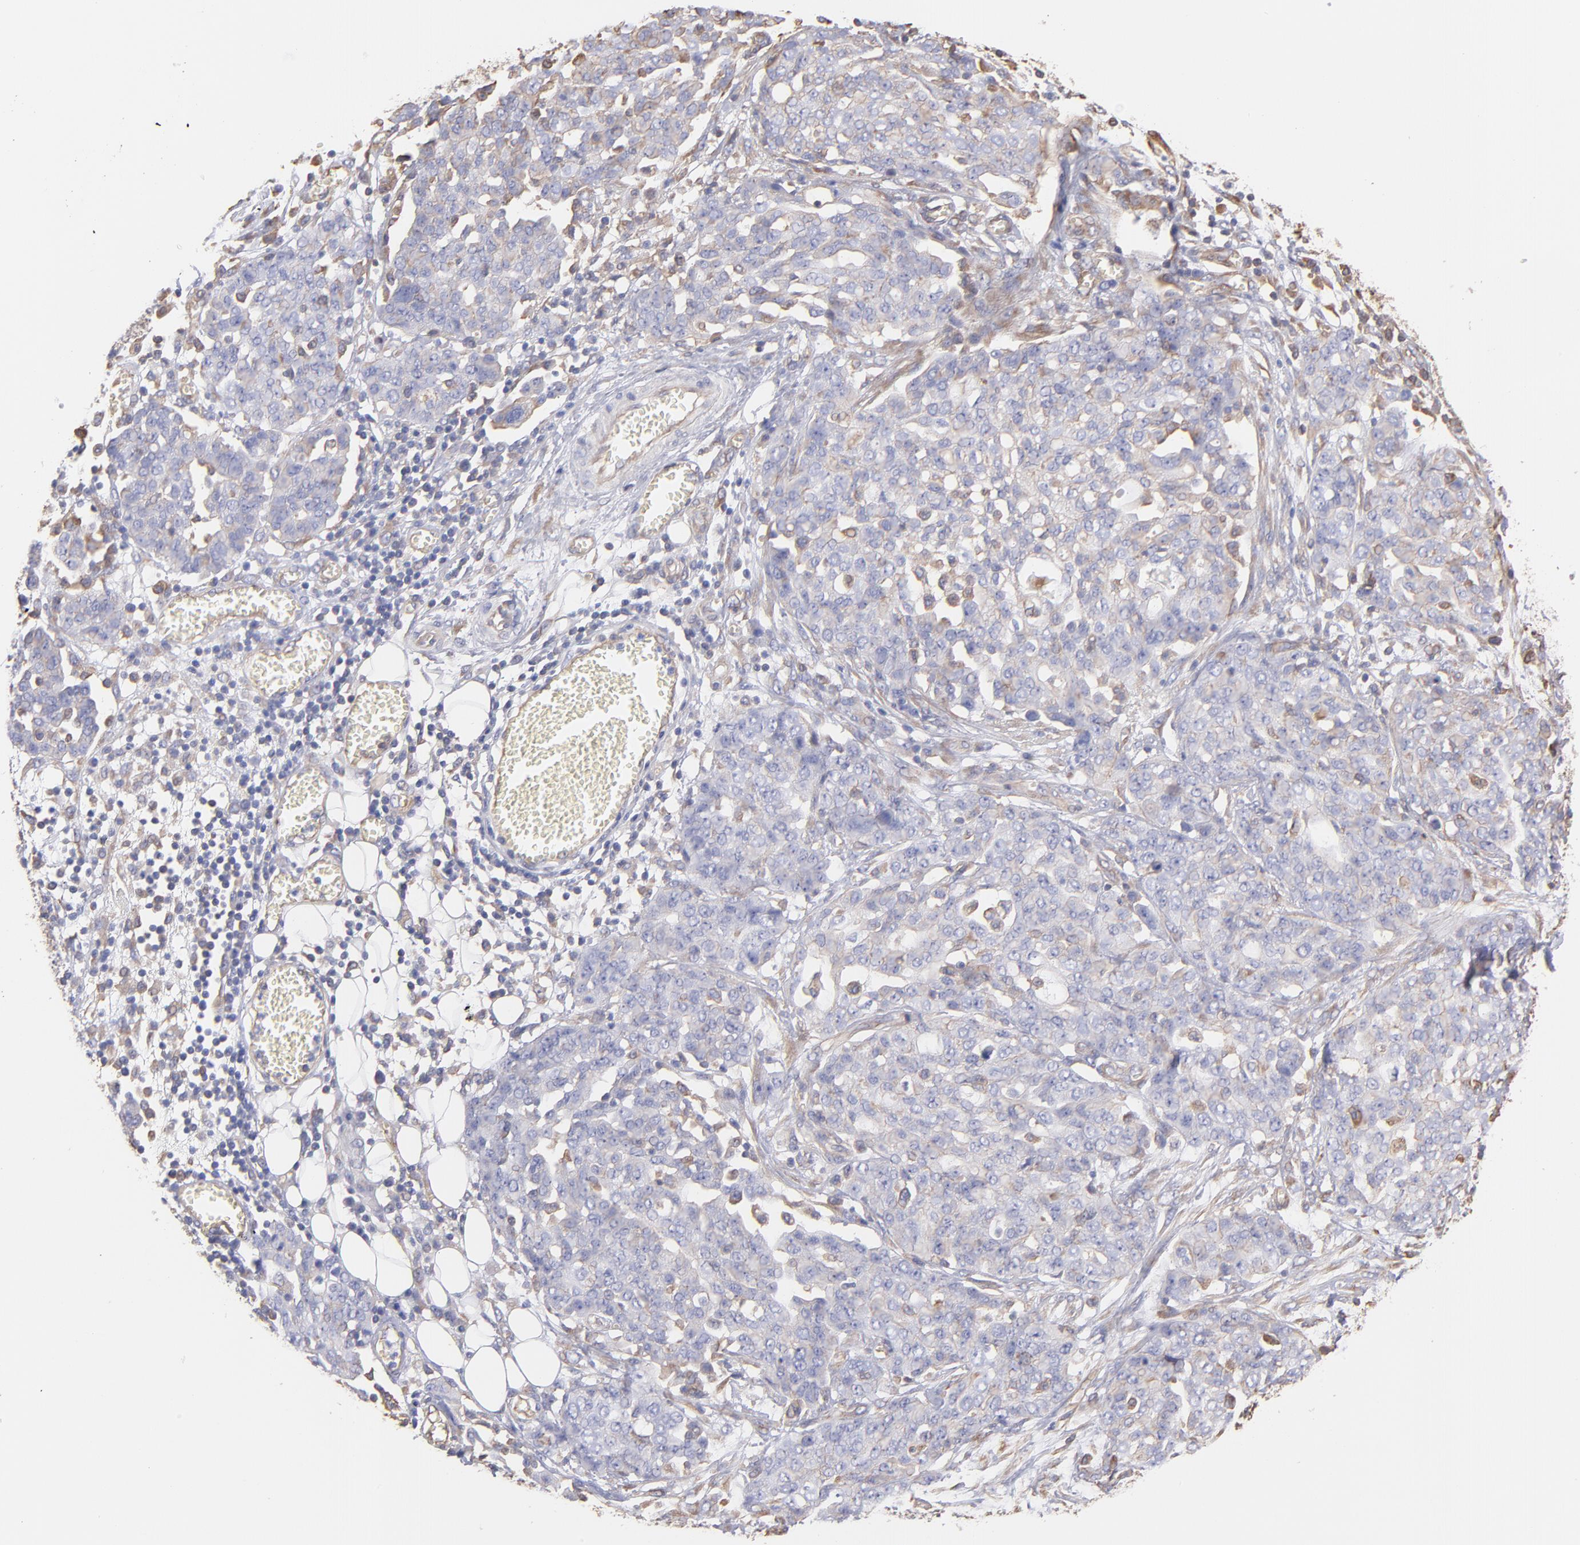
{"staining": {"intensity": "weak", "quantity": "<25%", "location": "cytoplasmic/membranous"}, "tissue": "ovarian cancer", "cell_type": "Tumor cells", "image_type": "cancer", "snomed": [{"axis": "morphology", "description": "Cystadenocarcinoma, serous, NOS"}, {"axis": "topography", "description": "Soft tissue"}, {"axis": "topography", "description": "Ovary"}], "caption": "IHC micrograph of human ovarian serous cystadenocarcinoma stained for a protein (brown), which reveals no expression in tumor cells. The staining was performed using DAB to visualize the protein expression in brown, while the nuclei were stained in blue with hematoxylin (Magnification: 20x).", "gene": "PLEC", "patient": {"sex": "female", "age": 57}}